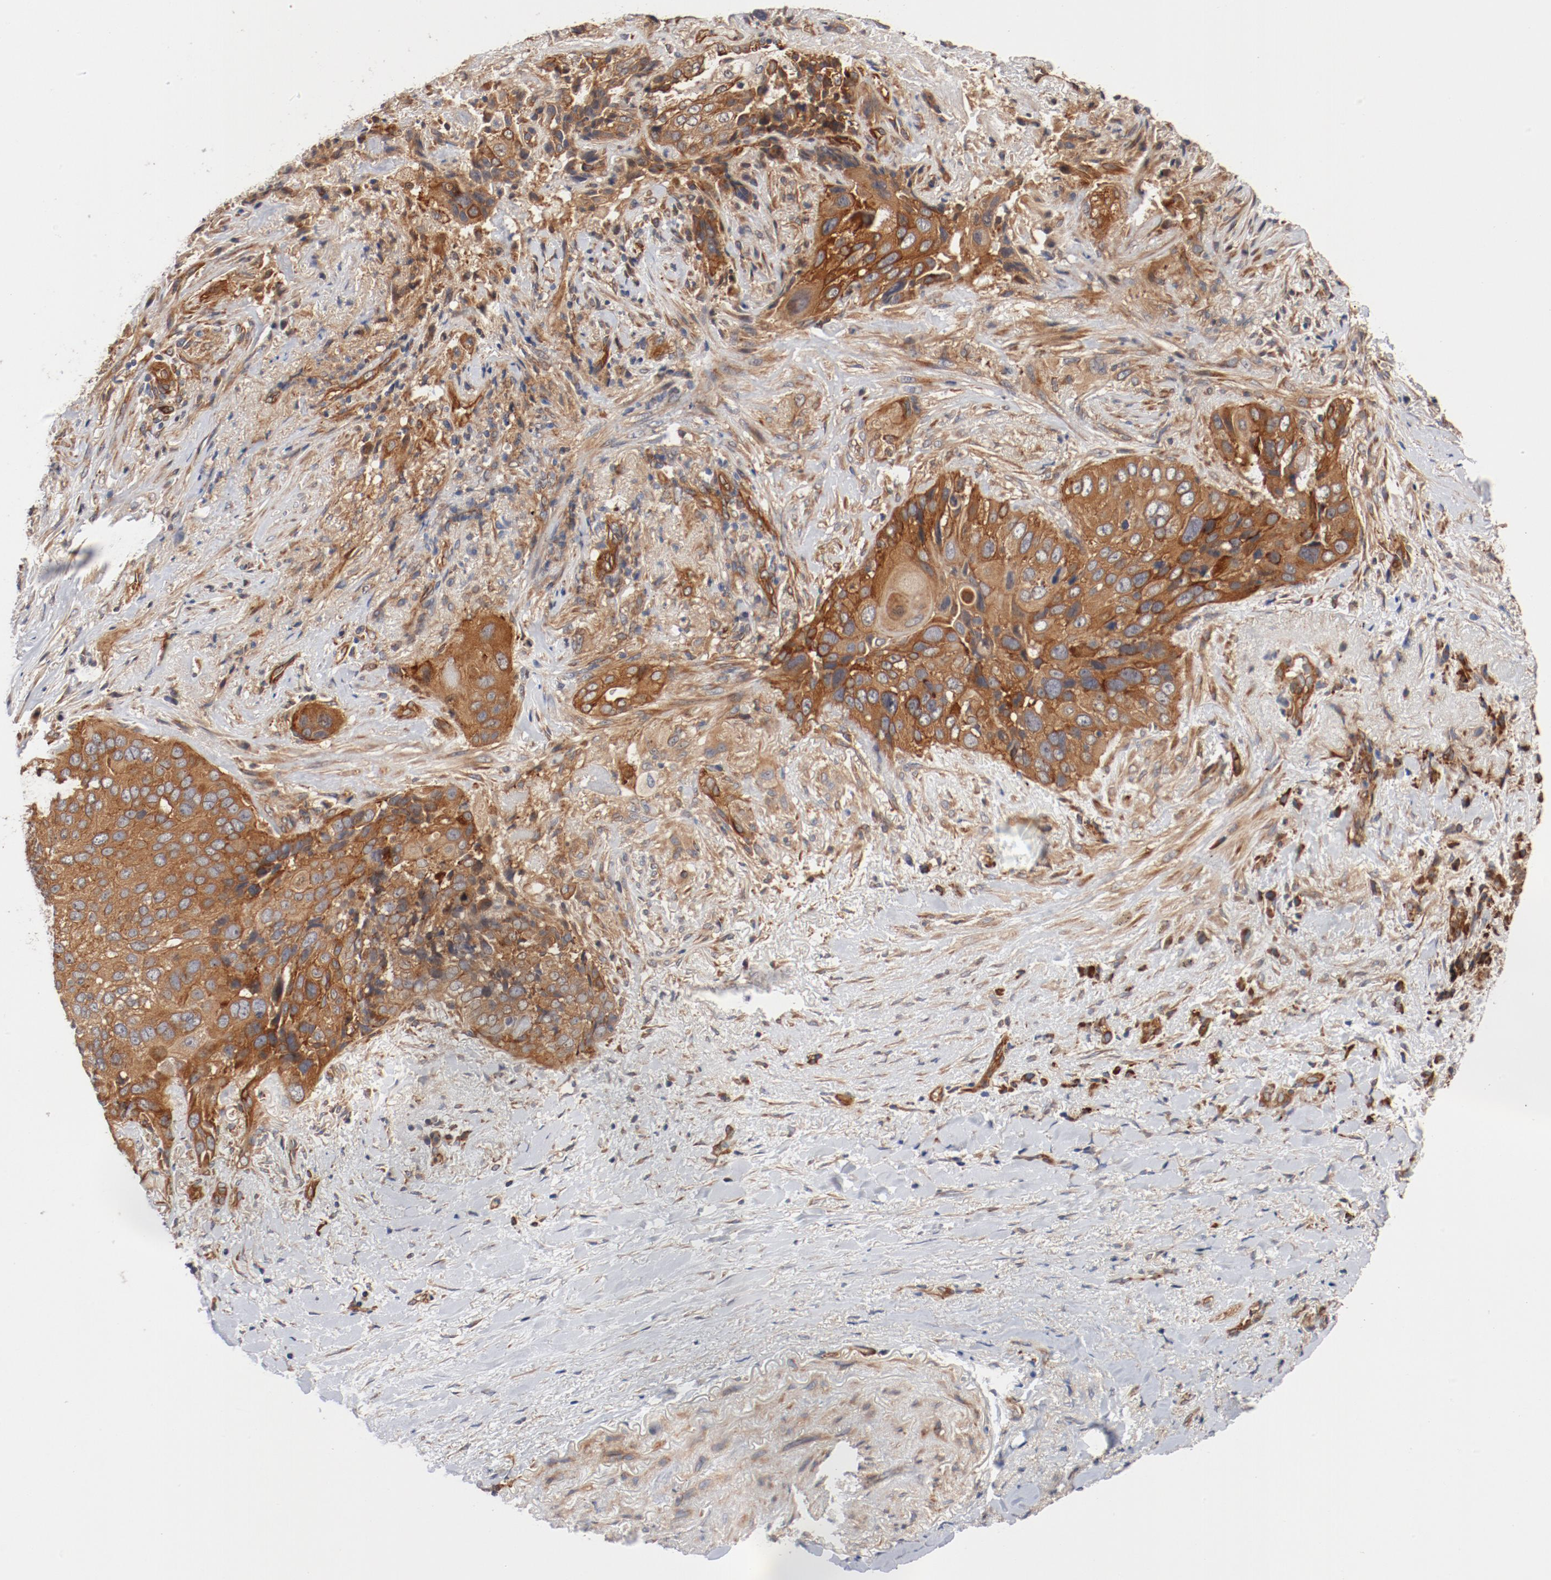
{"staining": {"intensity": "moderate", "quantity": ">75%", "location": "cytoplasmic/membranous"}, "tissue": "lung cancer", "cell_type": "Tumor cells", "image_type": "cancer", "snomed": [{"axis": "morphology", "description": "Squamous cell carcinoma, NOS"}, {"axis": "topography", "description": "Lung"}], "caption": "Brown immunohistochemical staining in human squamous cell carcinoma (lung) exhibits moderate cytoplasmic/membranous staining in about >75% of tumor cells.", "gene": "PITPNM2", "patient": {"sex": "male", "age": 54}}